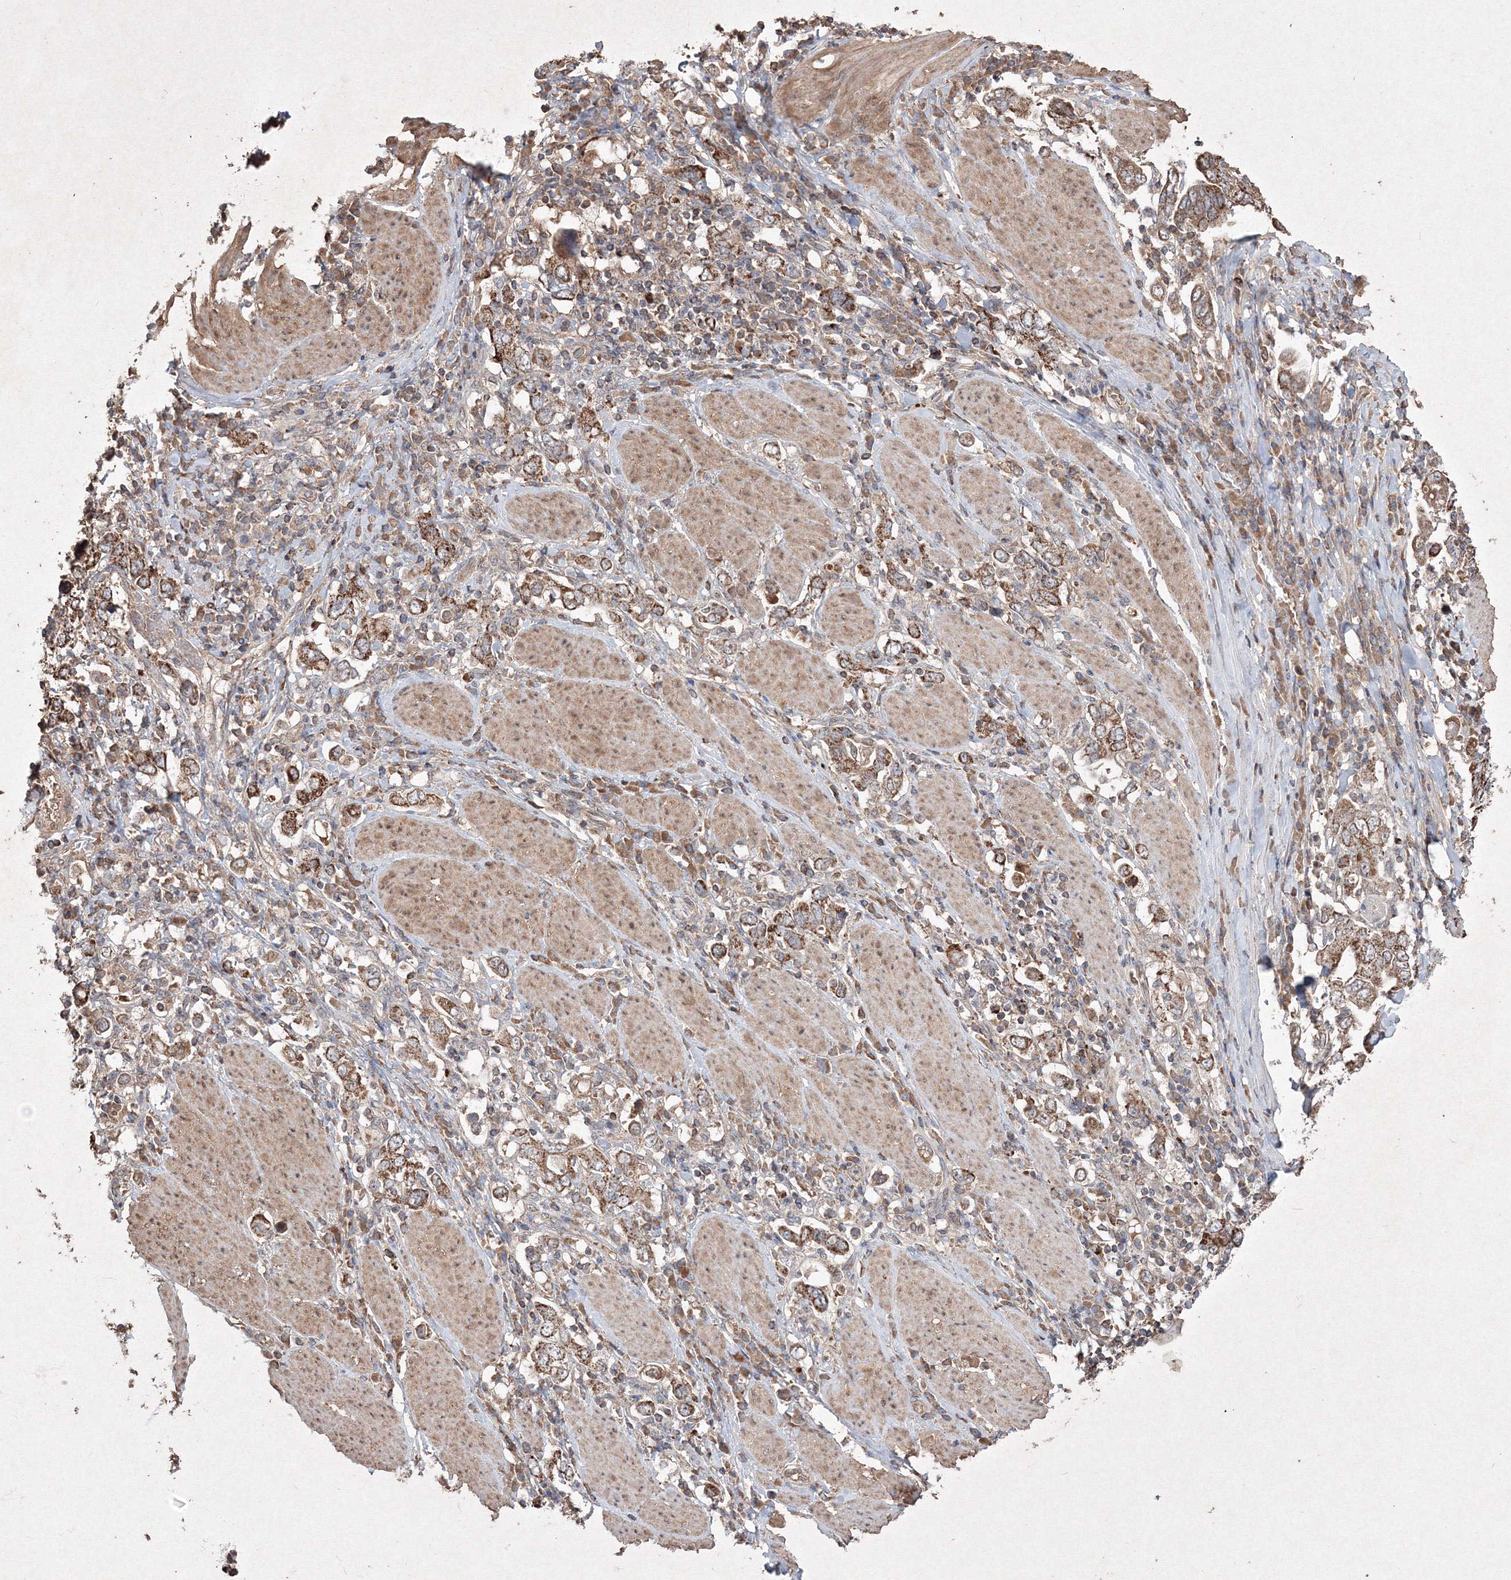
{"staining": {"intensity": "moderate", "quantity": ">75%", "location": "cytoplasmic/membranous"}, "tissue": "stomach cancer", "cell_type": "Tumor cells", "image_type": "cancer", "snomed": [{"axis": "morphology", "description": "Adenocarcinoma, NOS"}, {"axis": "topography", "description": "Stomach, upper"}], "caption": "The image demonstrates immunohistochemical staining of stomach cancer. There is moderate cytoplasmic/membranous expression is identified in approximately >75% of tumor cells. The protein is stained brown, and the nuclei are stained in blue (DAB IHC with brightfield microscopy, high magnification).", "gene": "GRSF1", "patient": {"sex": "male", "age": 62}}